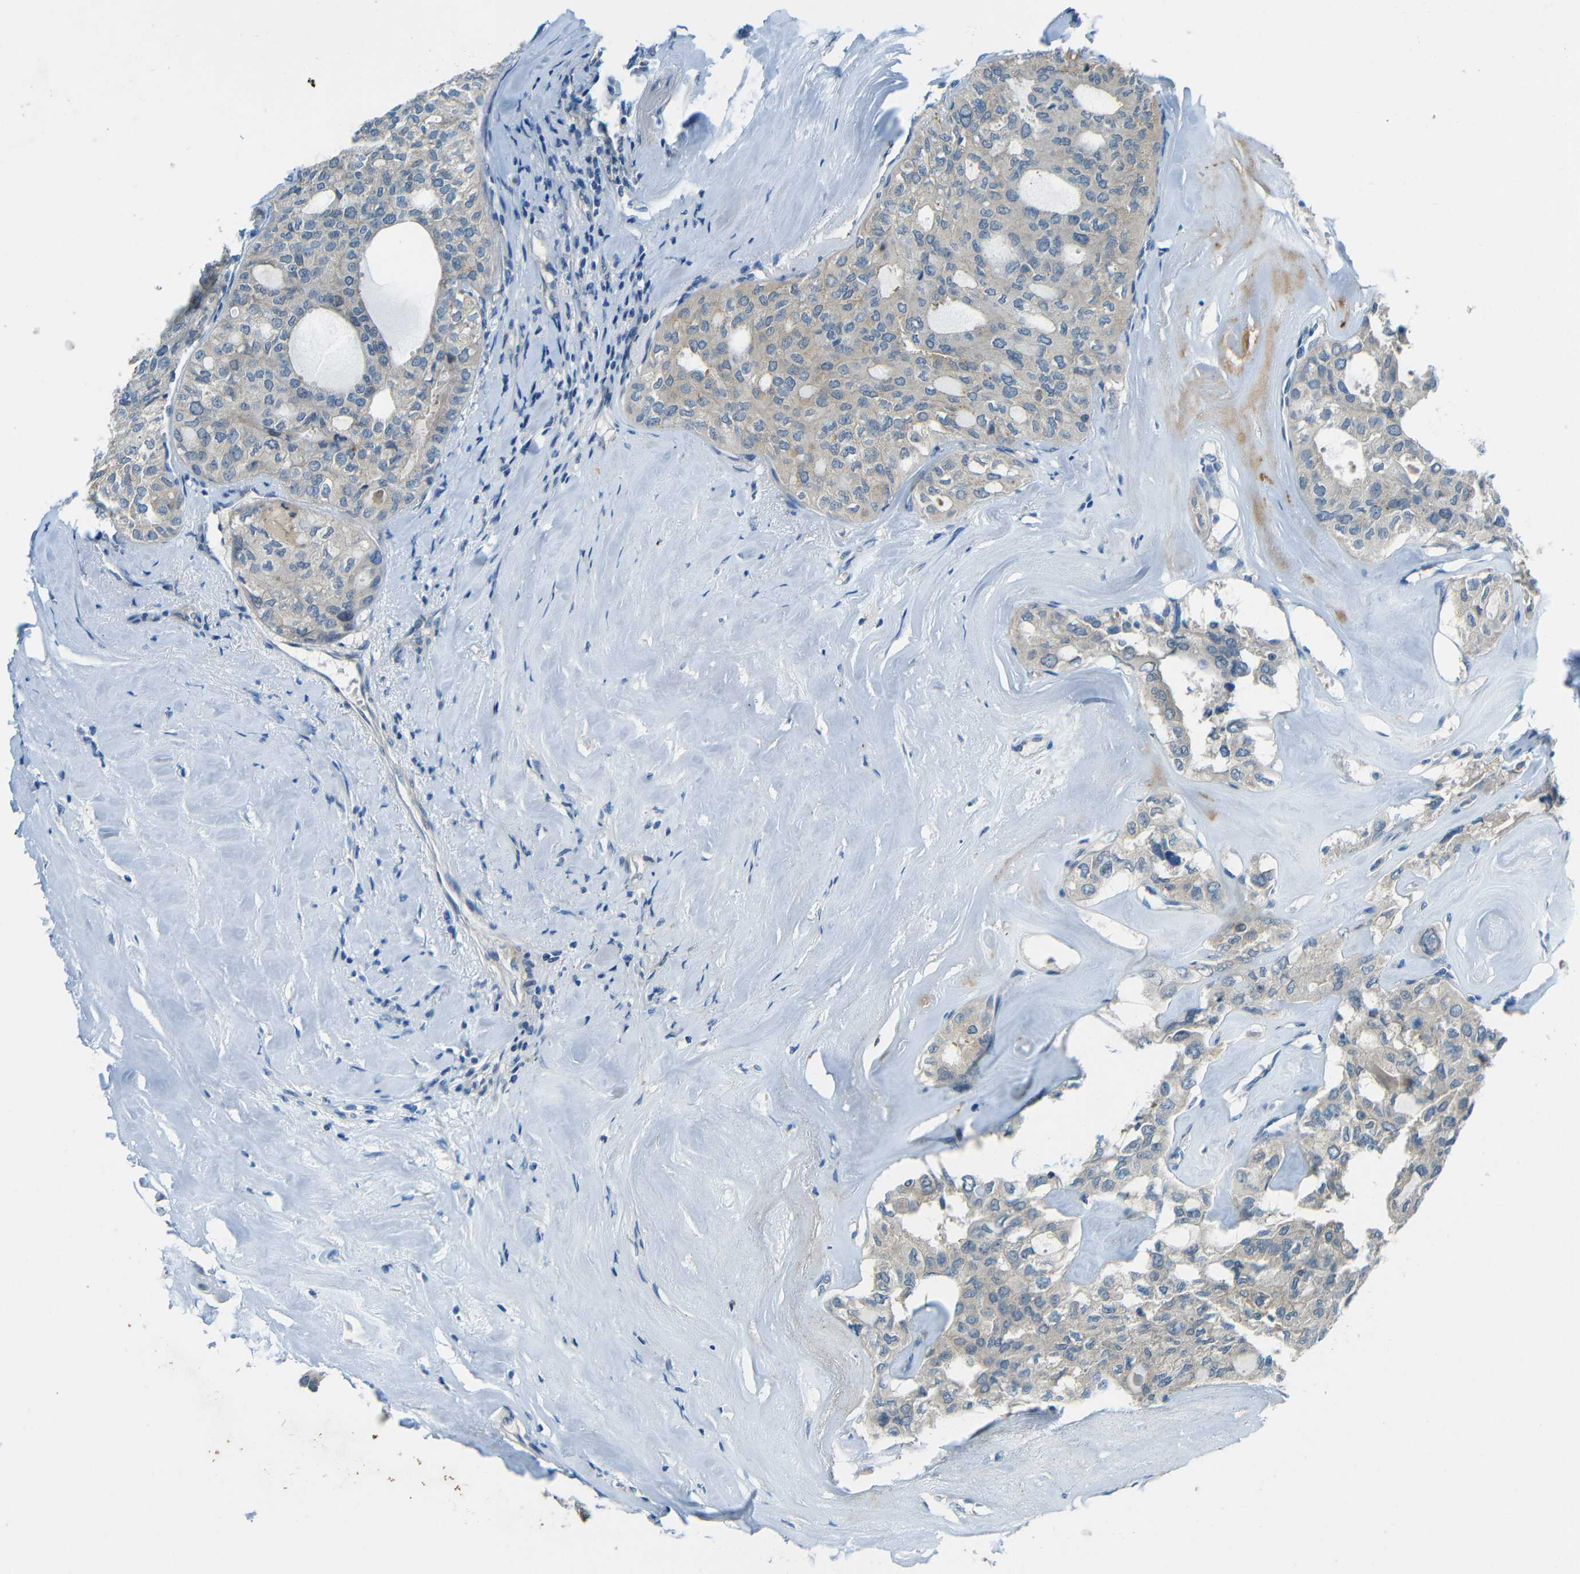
{"staining": {"intensity": "negative", "quantity": "none", "location": "none"}, "tissue": "thyroid cancer", "cell_type": "Tumor cells", "image_type": "cancer", "snomed": [{"axis": "morphology", "description": "Follicular adenoma carcinoma, NOS"}, {"axis": "topography", "description": "Thyroid gland"}], "caption": "Immunohistochemical staining of human thyroid cancer (follicular adenoma carcinoma) shows no significant positivity in tumor cells.", "gene": "CYP26B1", "patient": {"sex": "male", "age": 75}}